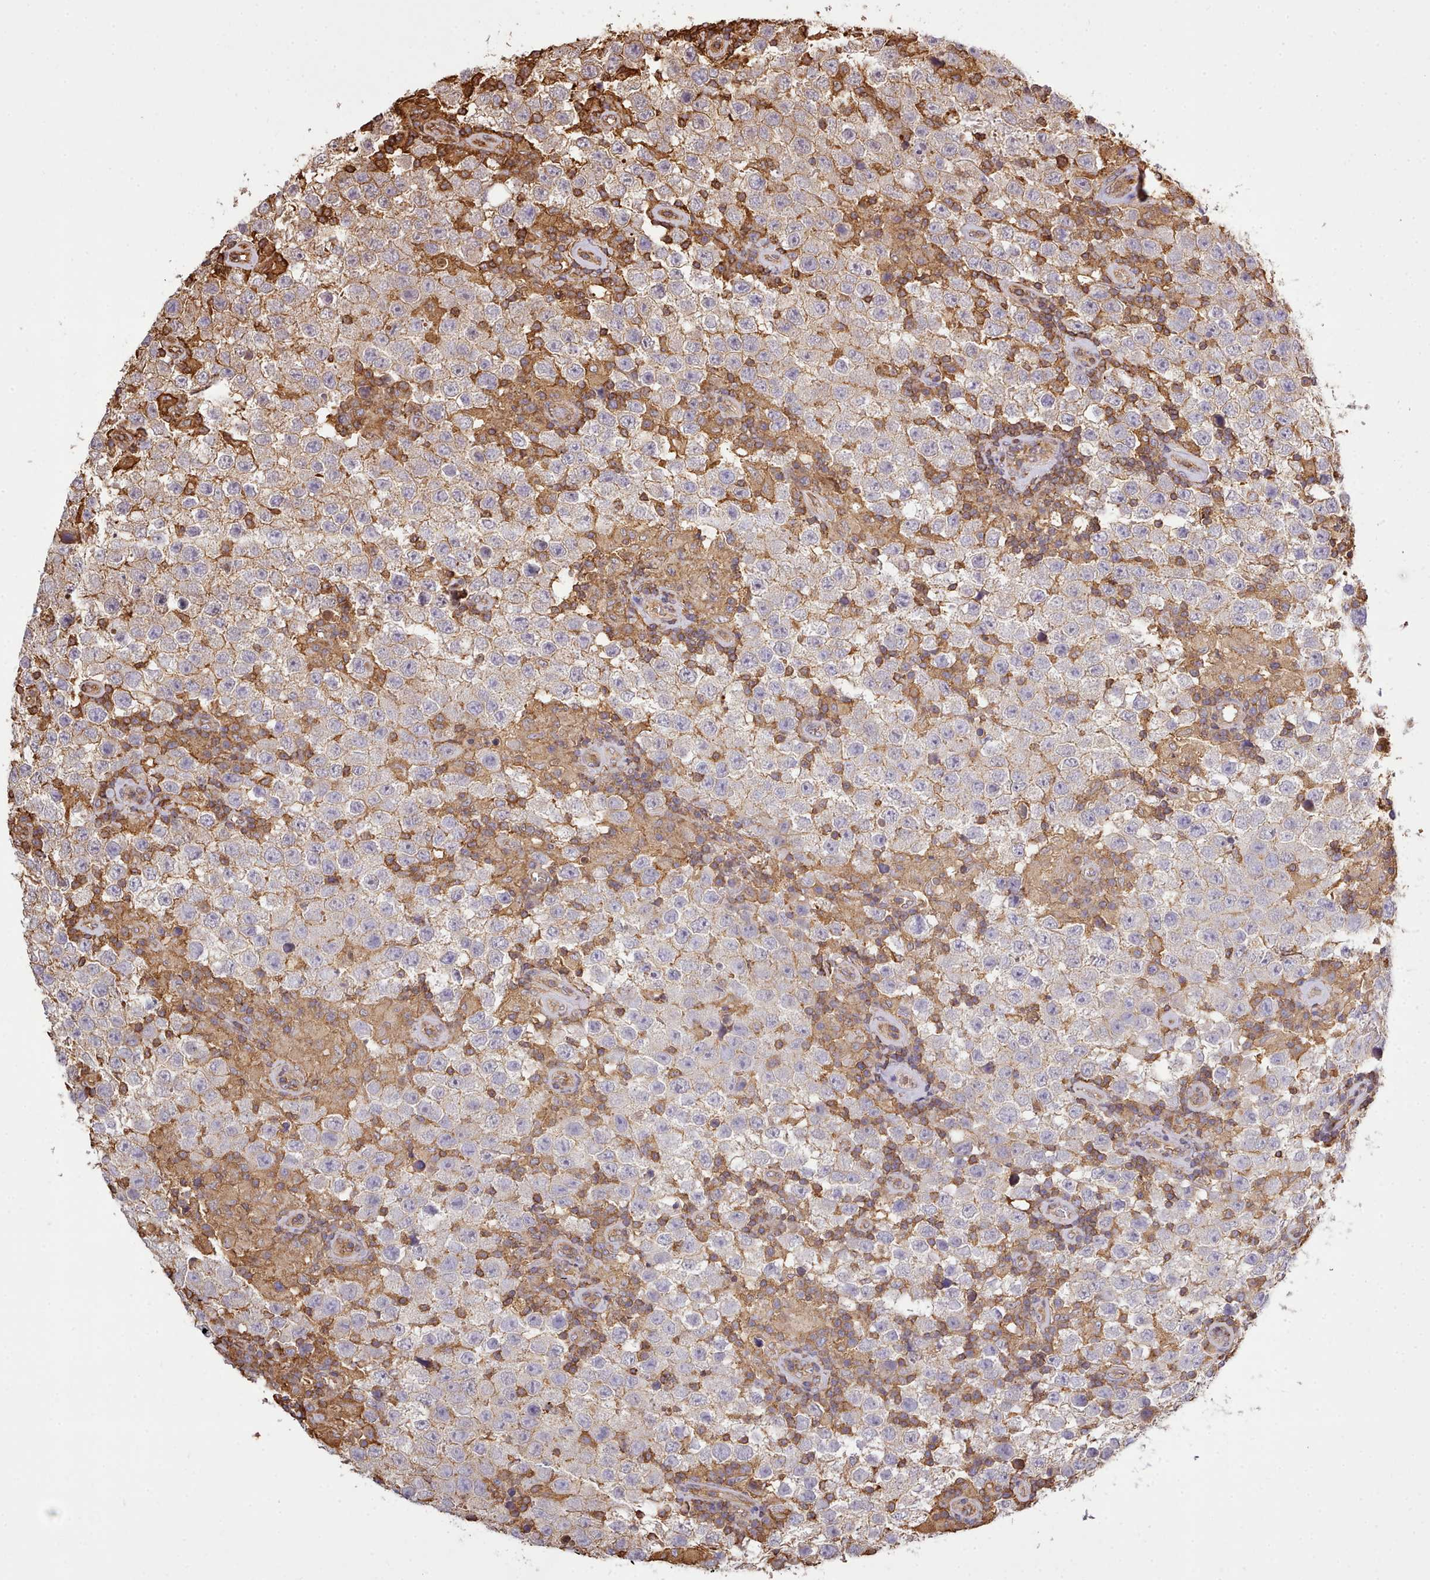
{"staining": {"intensity": "weak", "quantity": "25%-75%", "location": "cytoplasmic/membranous"}, "tissue": "testis cancer", "cell_type": "Tumor cells", "image_type": "cancer", "snomed": [{"axis": "morphology", "description": "Normal tissue, NOS"}, {"axis": "morphology", "description": "Urothelial carcinoma, High grade"}, {"axis": "morphology", "description": "Seminoma, NOS"}, {"axis": "morphology", "description": "Carcinoma, Embryonal, NOS"}, {"axis": "topography", "description": "Urinary bladder"}, {"axis": "topography", "description": "Testis"}], "caption": "Testis cancer was stained to show a protein in brown. There is low levels of weak cytoplasmic/membranous staining in about 25%-75% of tumor cells.", "gene": "CAPZA1", "patient": {"sex": "male", "age": 41}}